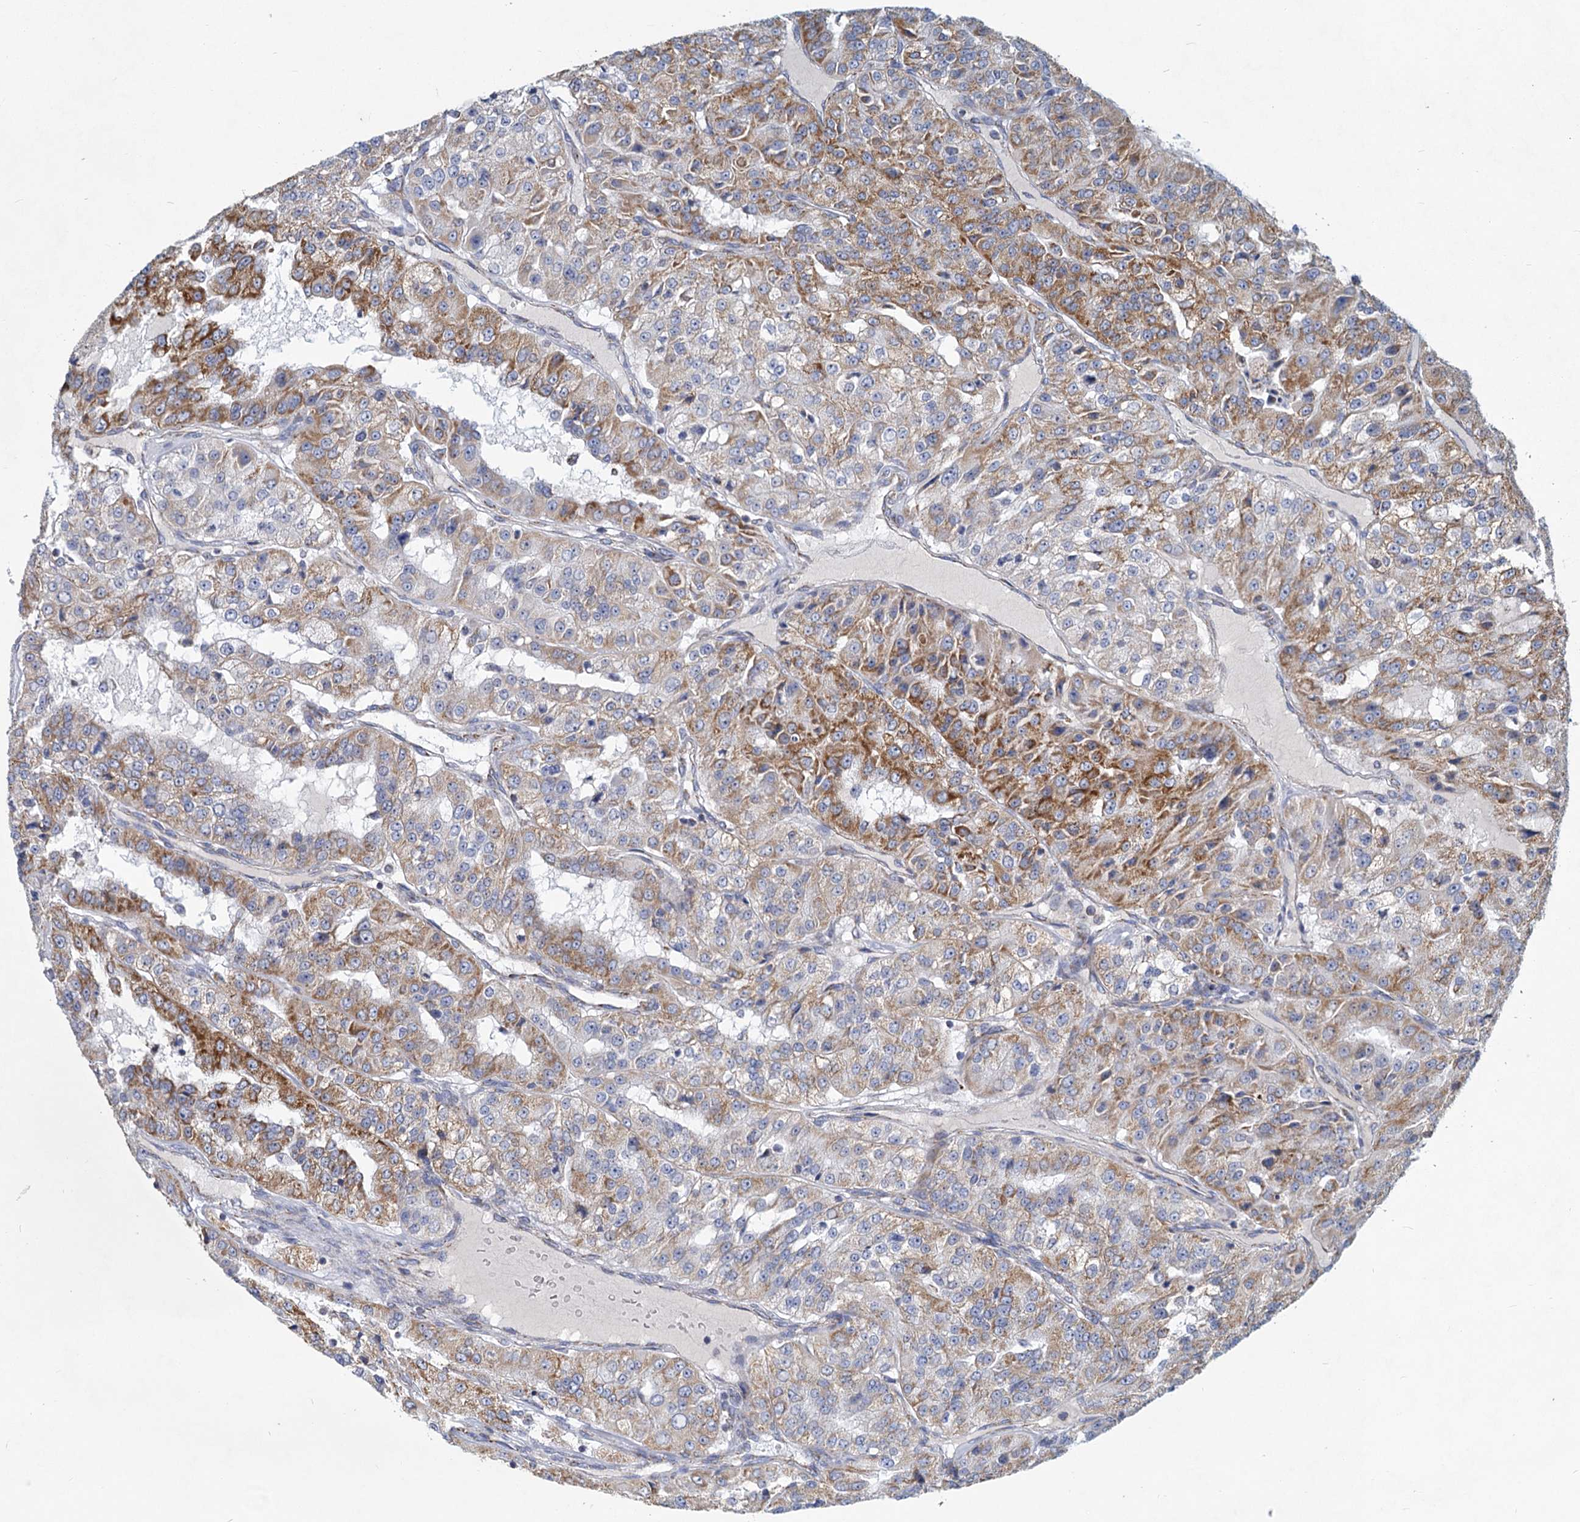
{"staining": {"intensity": "moderate", "quantity": "25%-75%", "location": "cytoplasmic/membranous"}, "tissue": "renal cancer", "cell_type": "Tumor cells", "image_type": "cancer", "snomed": [{"axis": "morphology", "description": "Adenocarcinoma, NOS"}, {"axis": "topography", "description": "Kidney"}], "caption": "The micrograph reveals staining of renal cancer (adenocarcinoma), revealing moderate cytoplasmic/membranous protein staining (brown color) within tumor cells. (Brightfield microscopy of DAB IHC at high magnification).", "gene": "NDUFC2", "patient": {"sex": "female", "age": 63}}